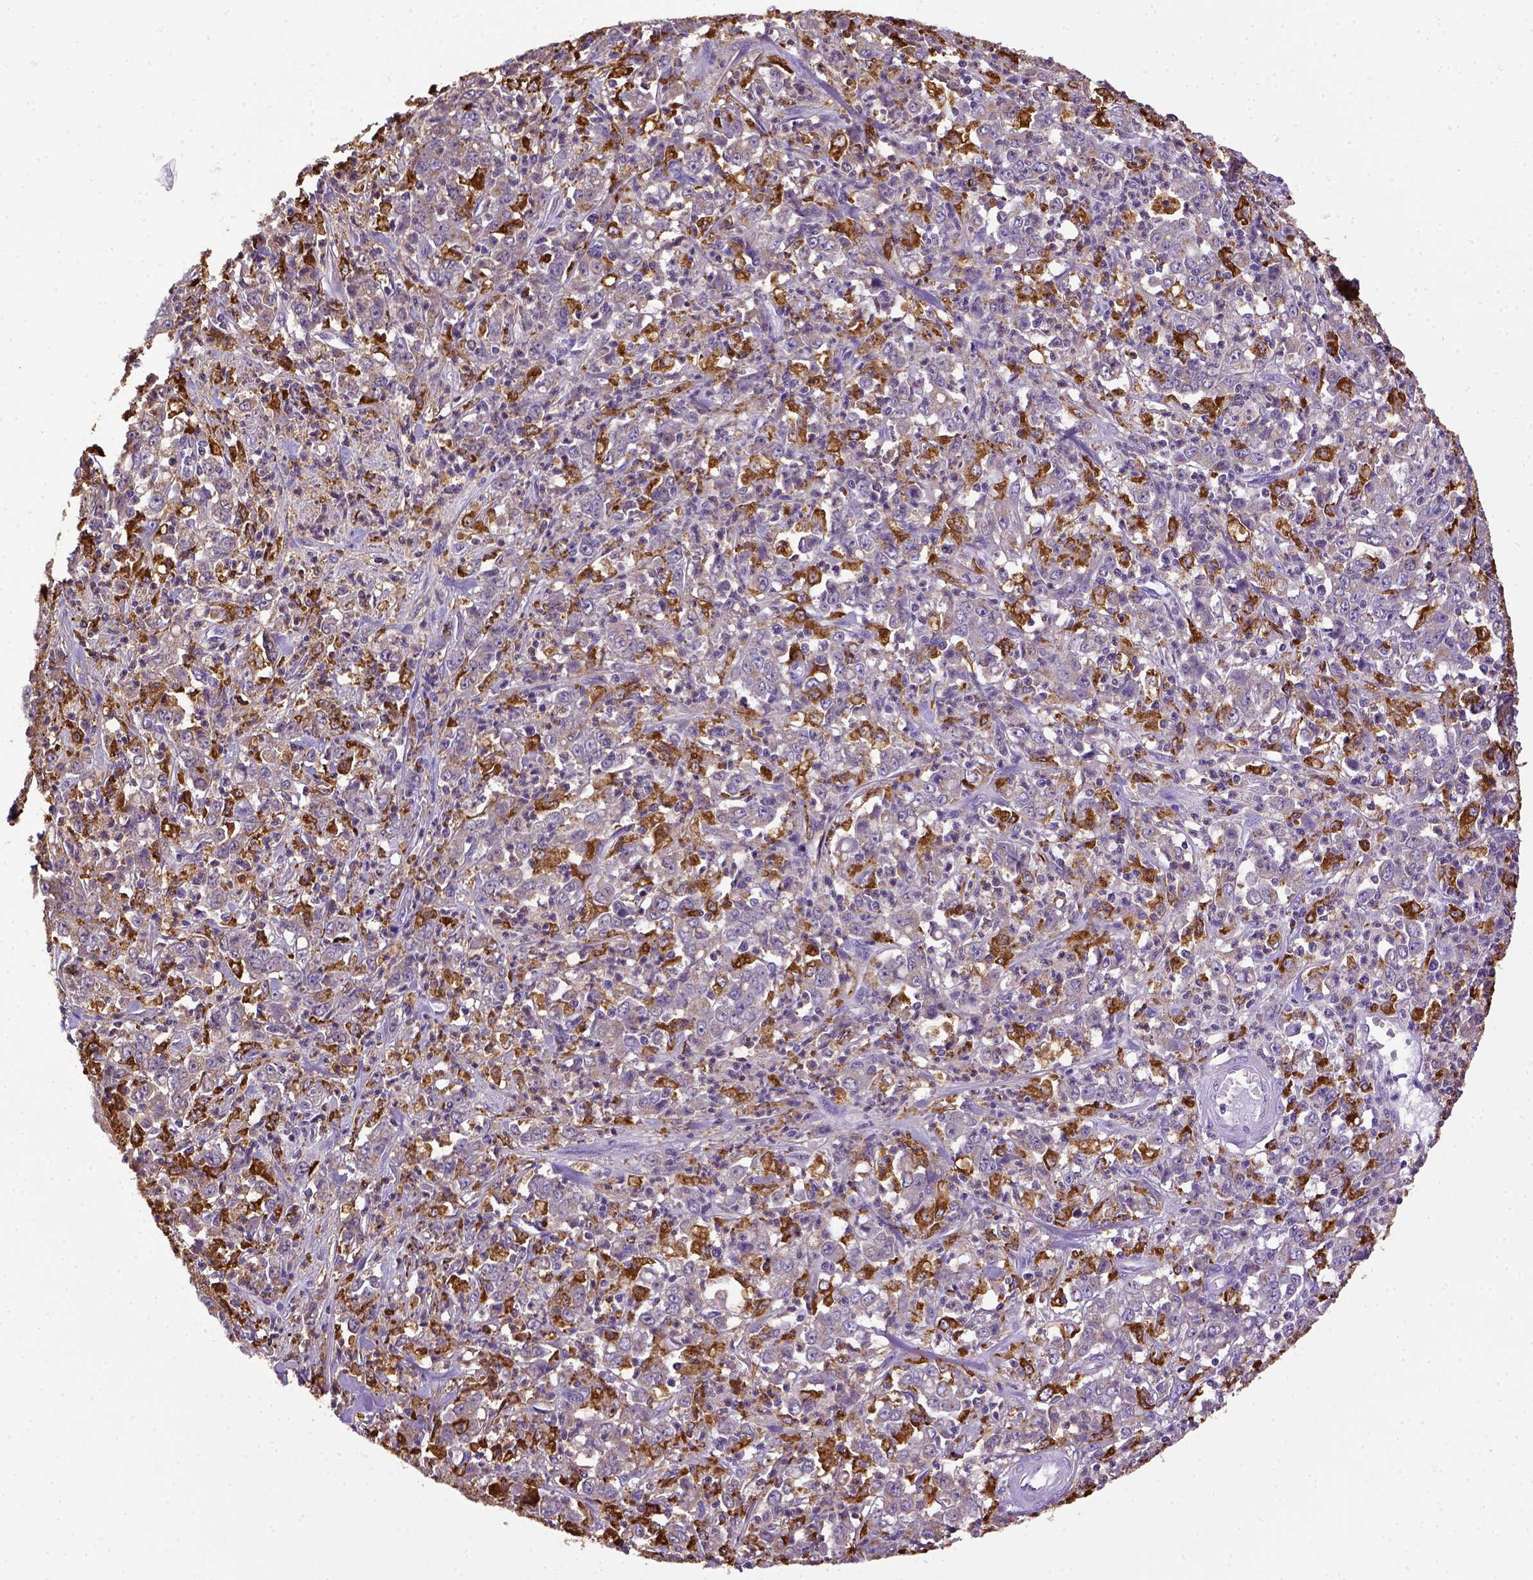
{"staining": {"intensity": "negative", "quantity": "none", "location": "none"}, "tissue": "stomach cancer", "cell_type": "Tumor cells", "image_type": "cancer", "snomed": [{"axis": "morphology", "description": "Adenocarcinoma, NOS"}, {"axis": "topography", "description": "Stomach, lower"}], "caption": "This is an IHC image of stomach cancer (adenocarcinoma). There is no expression in tumor cells.", "gene": "CD68", "patient": {"sex": "female", "age": 71}}